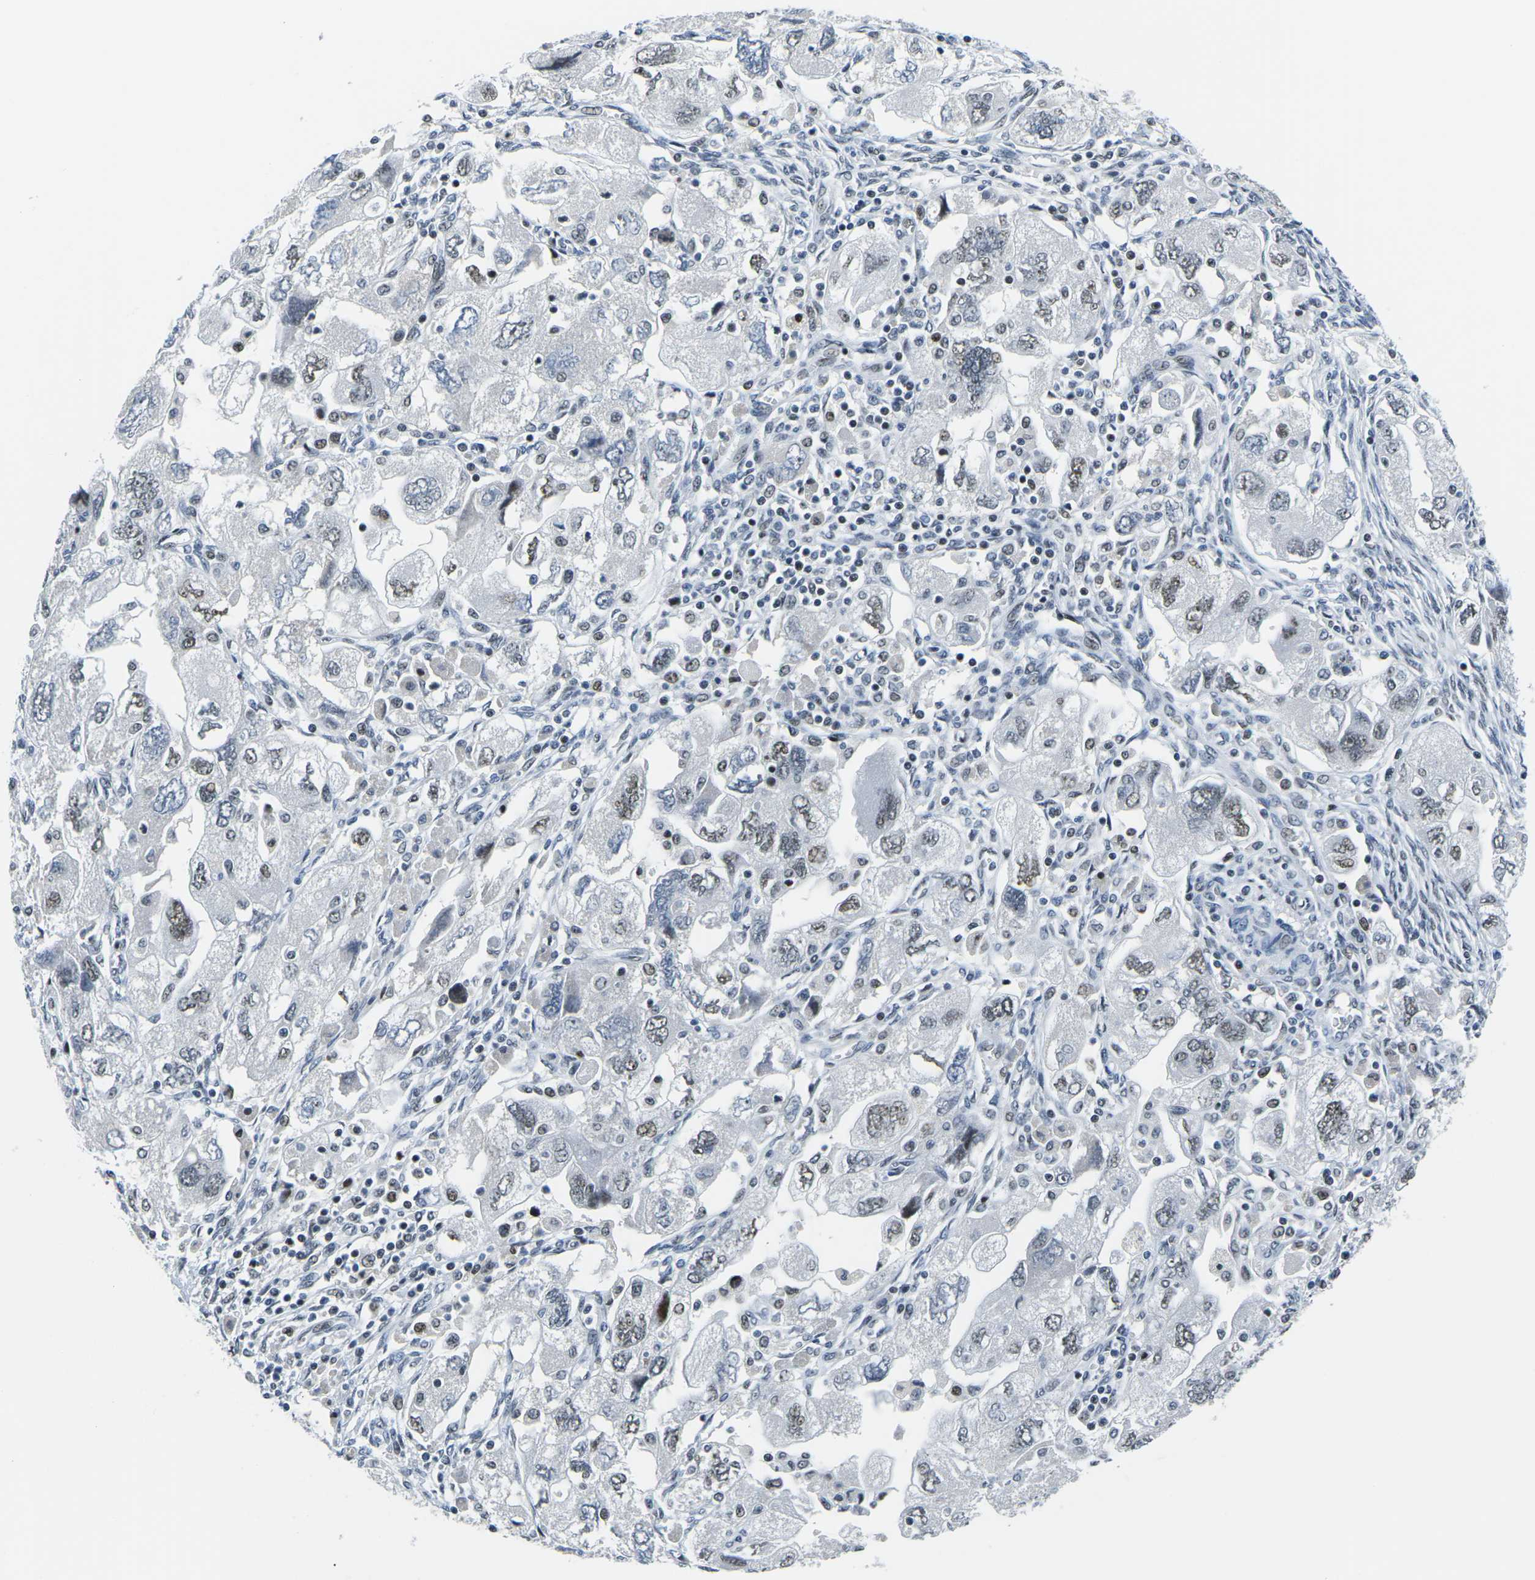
{"staining": {"intensity": "weak", "quantity": "25%-75%", "location": "nuclear"}, "tissue": "ovarian cancer", "cell_type": "Tumor cells", "image_type": "cancer", "snomed": [{"axis": "morphology", "description": "Carcinoma, NOS"}, {"axis": "morphology", "description": "Cystadenocarcinoma, serous, NOS"}, {"axis": "topography", "description": "Ovary"}], "caption": "Protein staining of ovarian carcinoma tissue demonstrates weak nuclear staining in about 25%-75% of tumor cells. (IHC, brightfield microscopy, high magnification).", "gene": "PRPF8", "patient": {"sex": "female", "age": 69}}